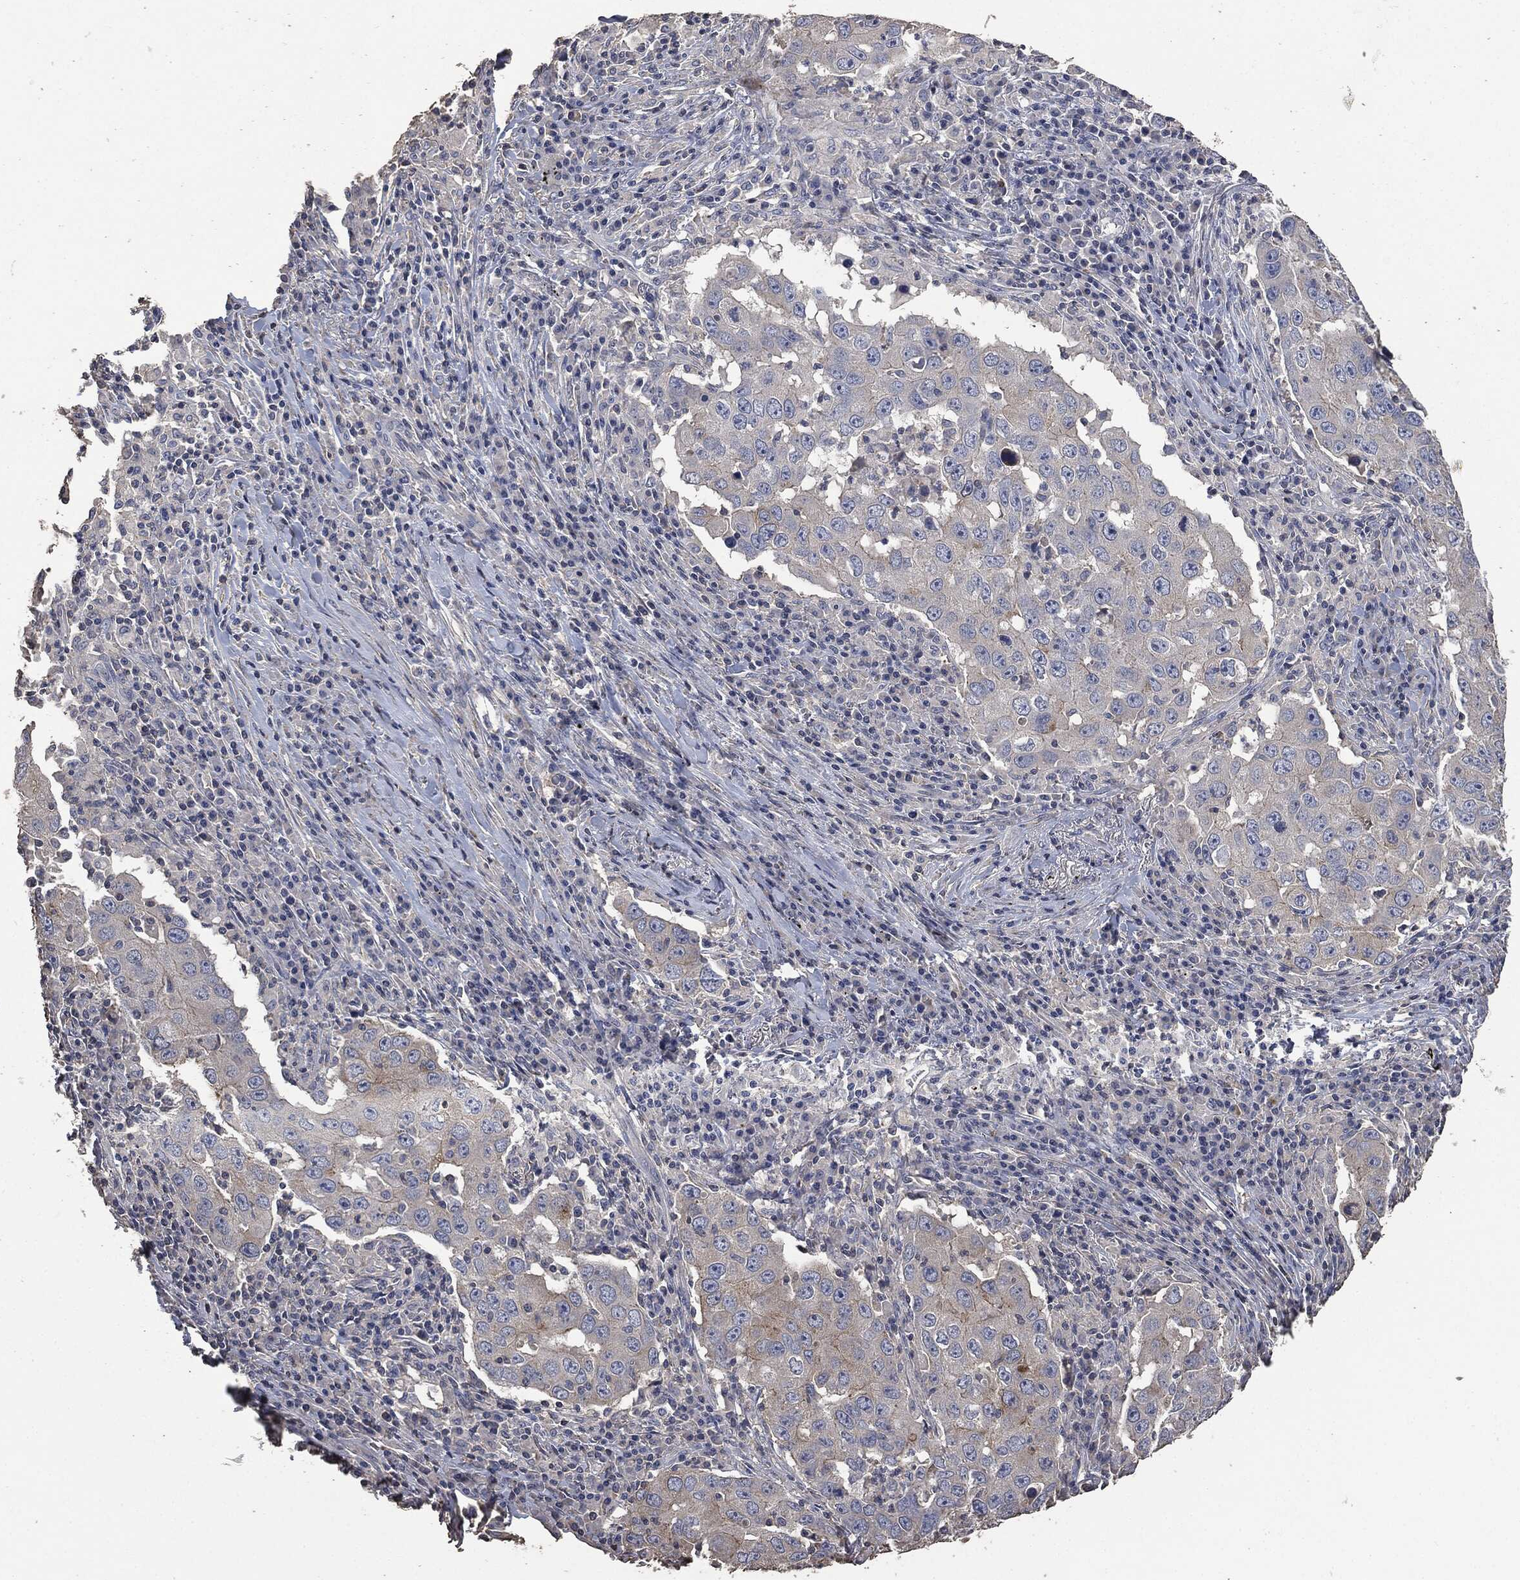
{"staining": {"intensity": "weak", "quantity": "<25%", "location": "cytoplasmic/membranous"}, "tissue": "lung cancer", "cell_type": "Tumor cells", "image_type": "cancer", "snomed": [{"axis": "morphology", "description": "Adenocarcinoma, NOS"}, {"axis": "topography", "description": "Lung"}], "caption": "This is a micrograph of IHC staining of lung cancer (adenocarcinoma), which shows no positivity in tumor cells.", "gene": "MSLN", "patient": {"sex": "male", "age": 73}}